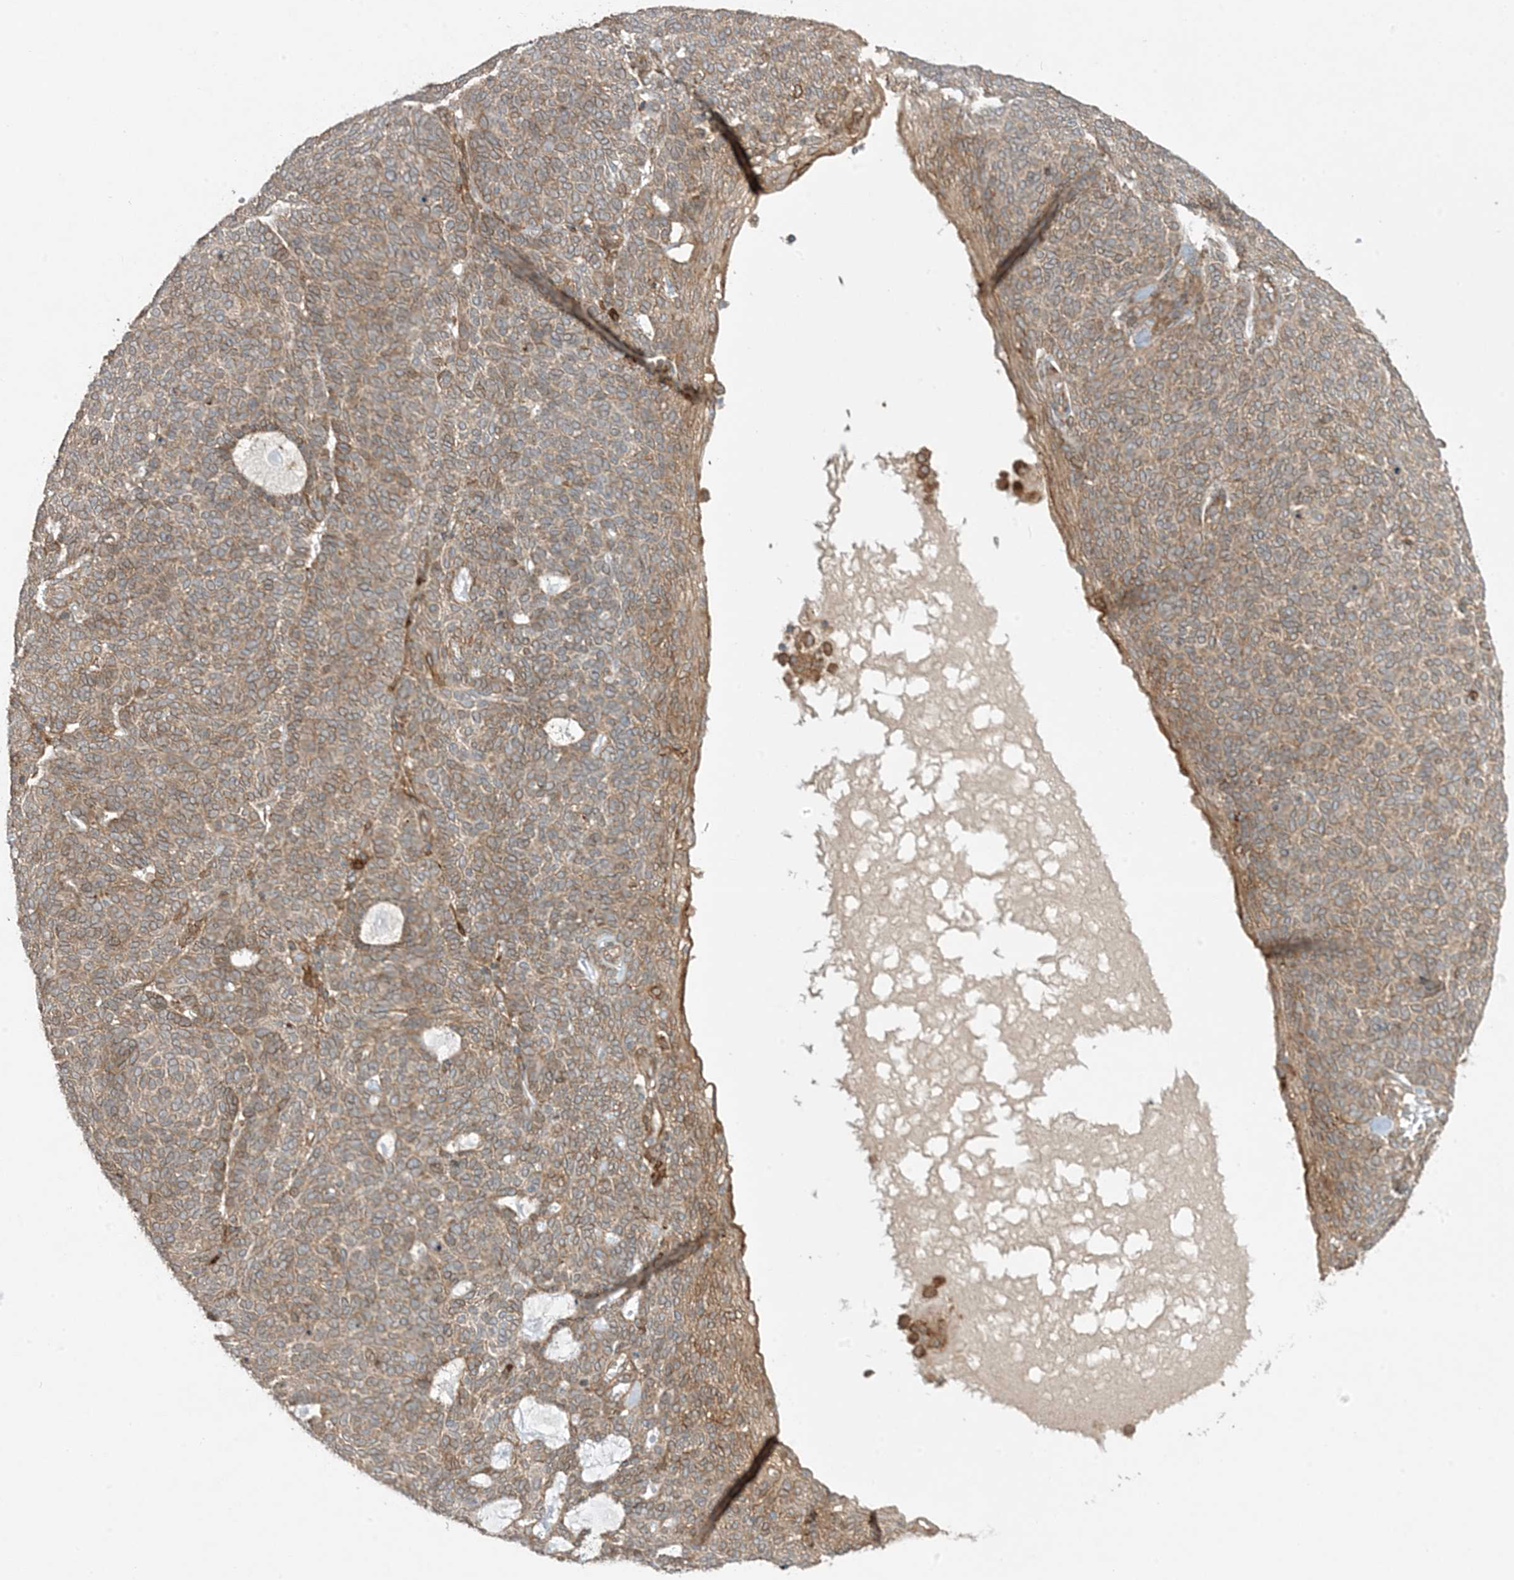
{"staining": {"intensity": "moderate", "quantity": ">75%", "location": "cytoplasmic/membranous"}, "tissue": "skin cancer", "cell_type": "Tumor cells", "image_type": "cancer", "snomed": [{"axis": "morphology", "description": "Squamous cell carcinoma, NOS"}, {"axis": "topography", "description": "Skin"}], "caption": "This image shows skin squamous cell carcinoma stained with IHC to label a protein in brown. The cytoplasmic/membranous of tumor cells show moderate positivity for the protein. Nuclei are counter-stained blue.", "gene": "SCARF2", "patient": {"sex": "female", "age": 90}}